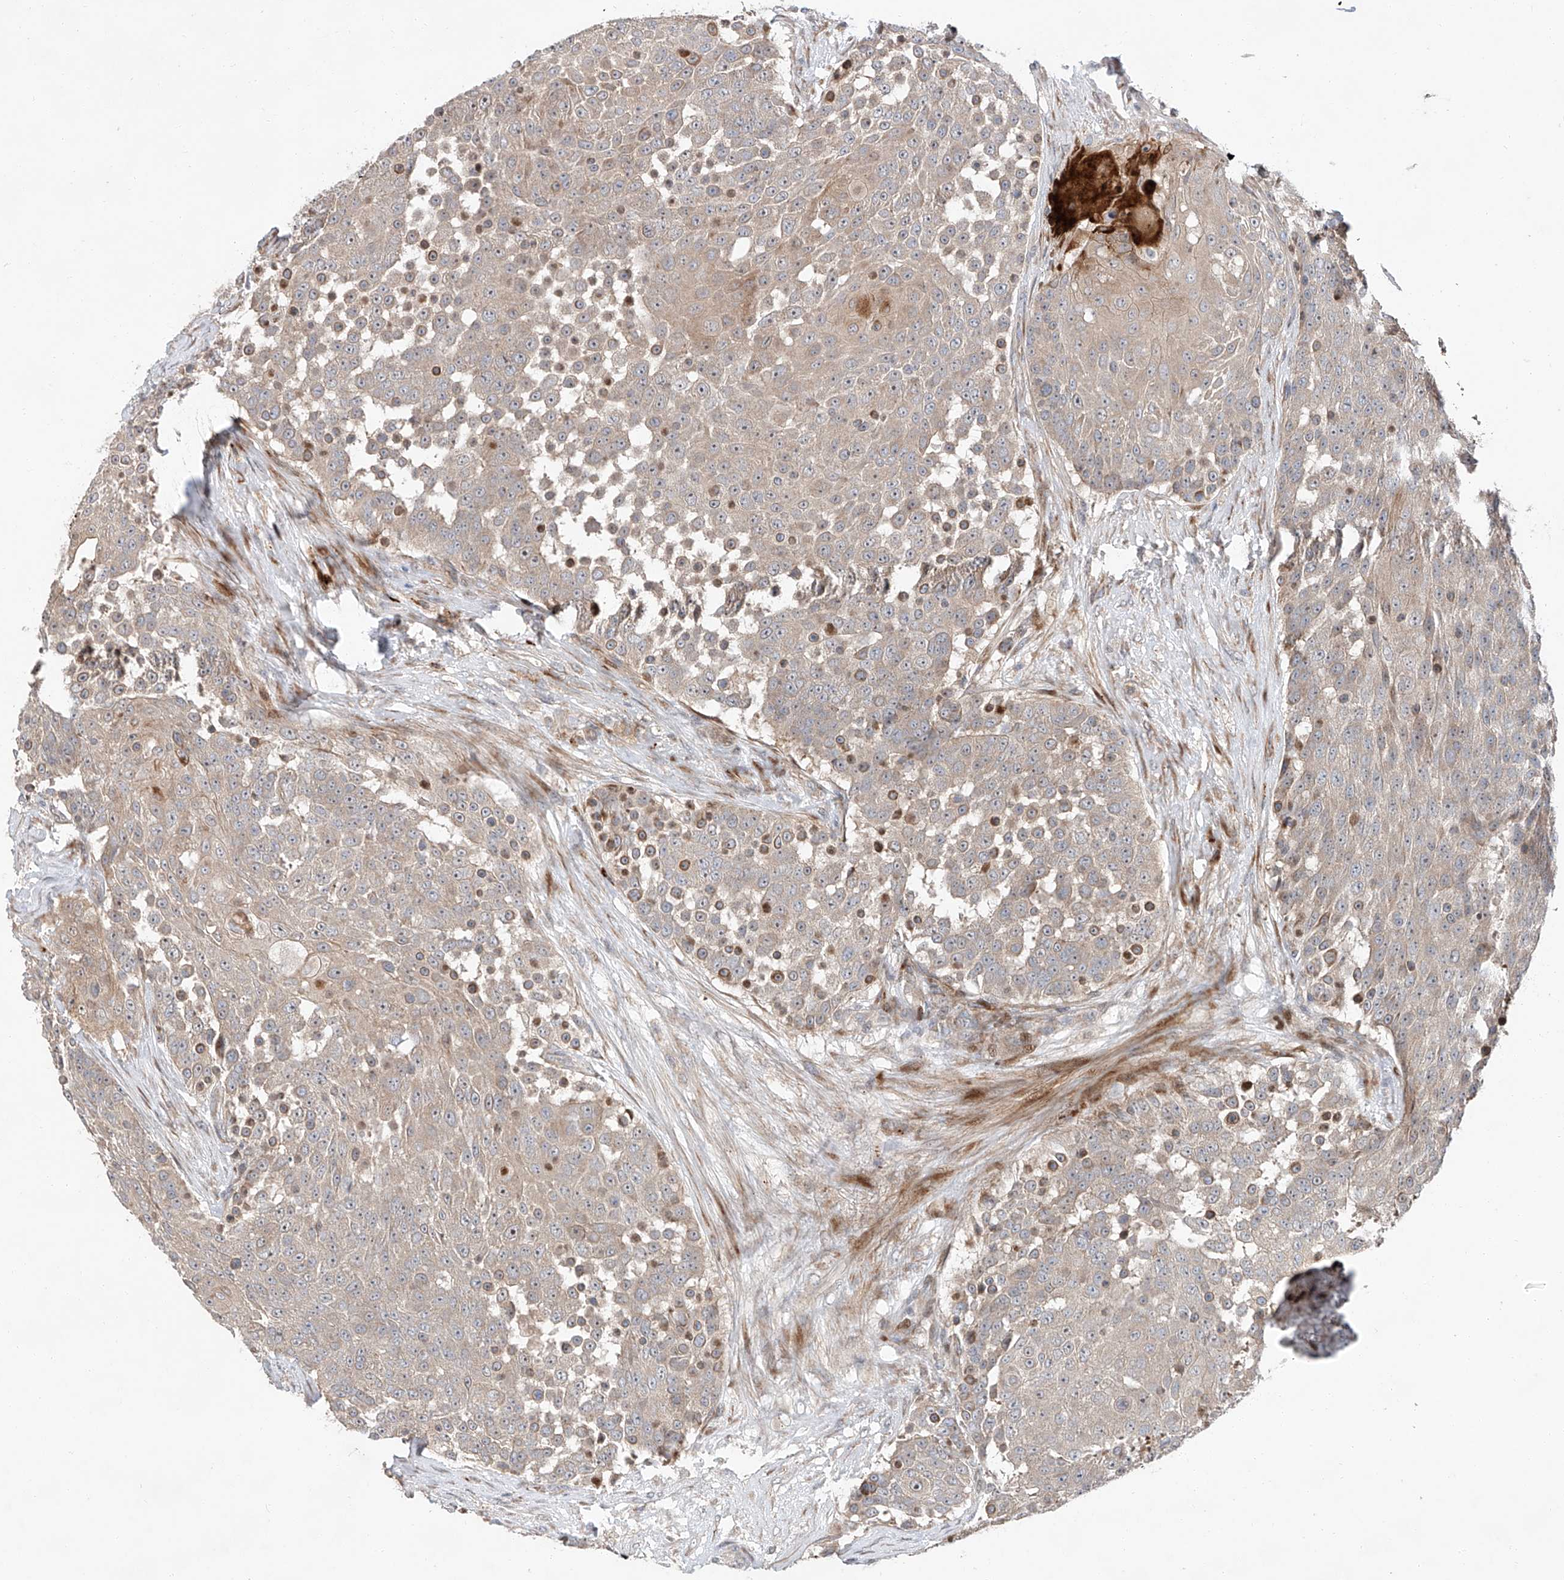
{"staining": {"intensity": "weak", "quantity": "25%-75%", "location": "cytoplasmic/membranous"}, "tissue": "urothelial cancer", "cell_type": "Tumor cells", "image_type": "cancer", "snomed": [{"axis": "morphology", "description": "Urothelial carcinoma, High grade"}, {"axis": "topography", "description": "Urinary bladder"}], "caption": "There is low levels of weak cytoplasmic/membranous positivity in tumor cells of high-grade urothelial carcinoma, as demonstrated by immunohistochemical staining (brown color).", "gene": "USF3", "patient": {"sex": "female", "age": 63}}